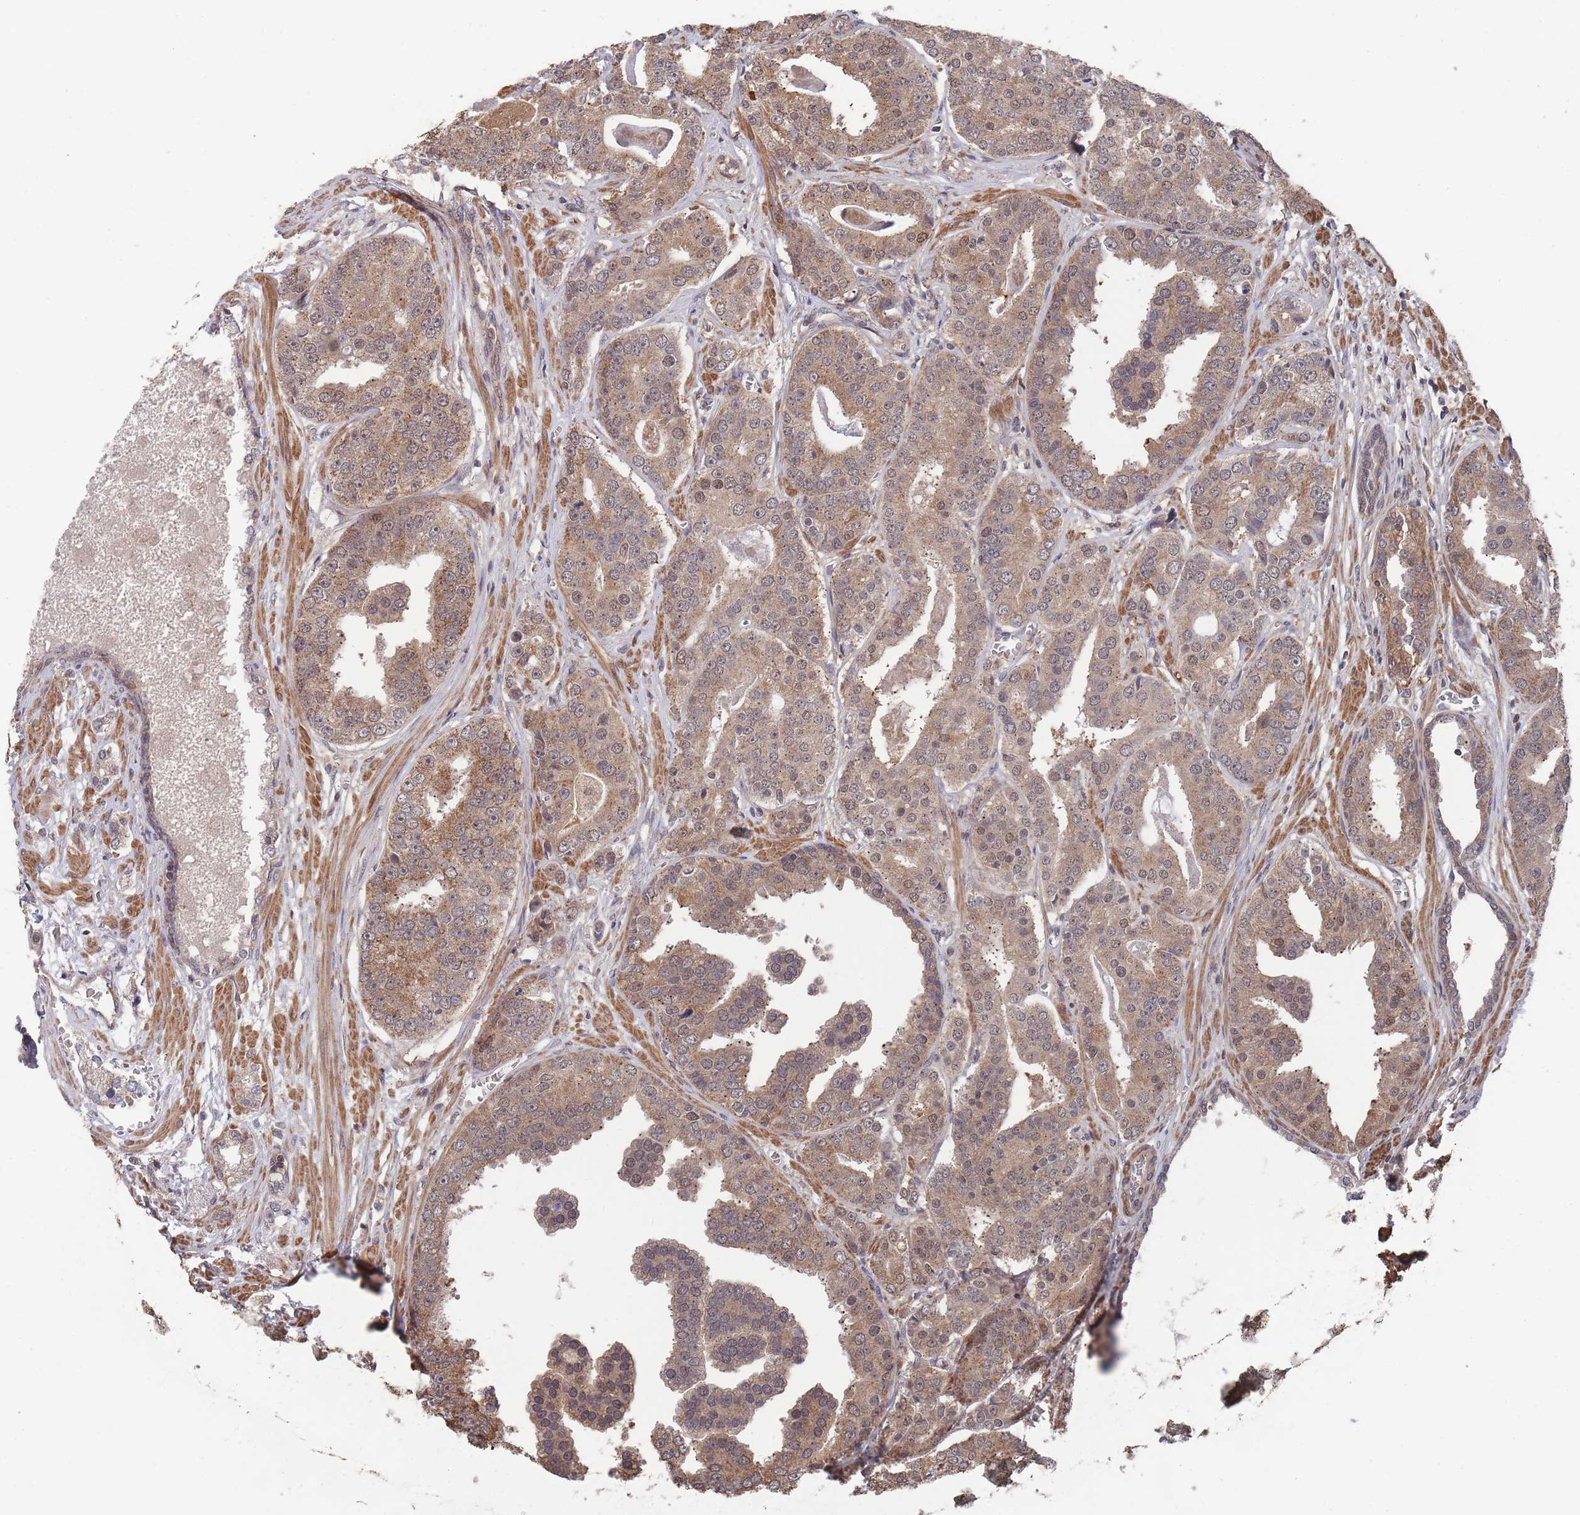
{"staining": {"intensity": "moderate", "quantity": ">75%", "location": "cytoplasmic/membranous,nuclear"}, "tissue": "prostate cancer", "cell_type": "Tumor cells", "image_type": "cancer", "snomed": [{"axis": "morphology", "description": "Adenocarcinoma, High grade"}, {"axis": "topography", "description": "Prostate"}], "caption": "This histopathology image exhibits immunohistochemistry (IHC) staining of prostate adenocarcinoma (high-grade), with medium moderate cytoplasmic/membranous and nuclear expression in about >75% of tumor cells.", "gene": "SF3B1", "patient": {"sex": "male", "age": 71}}